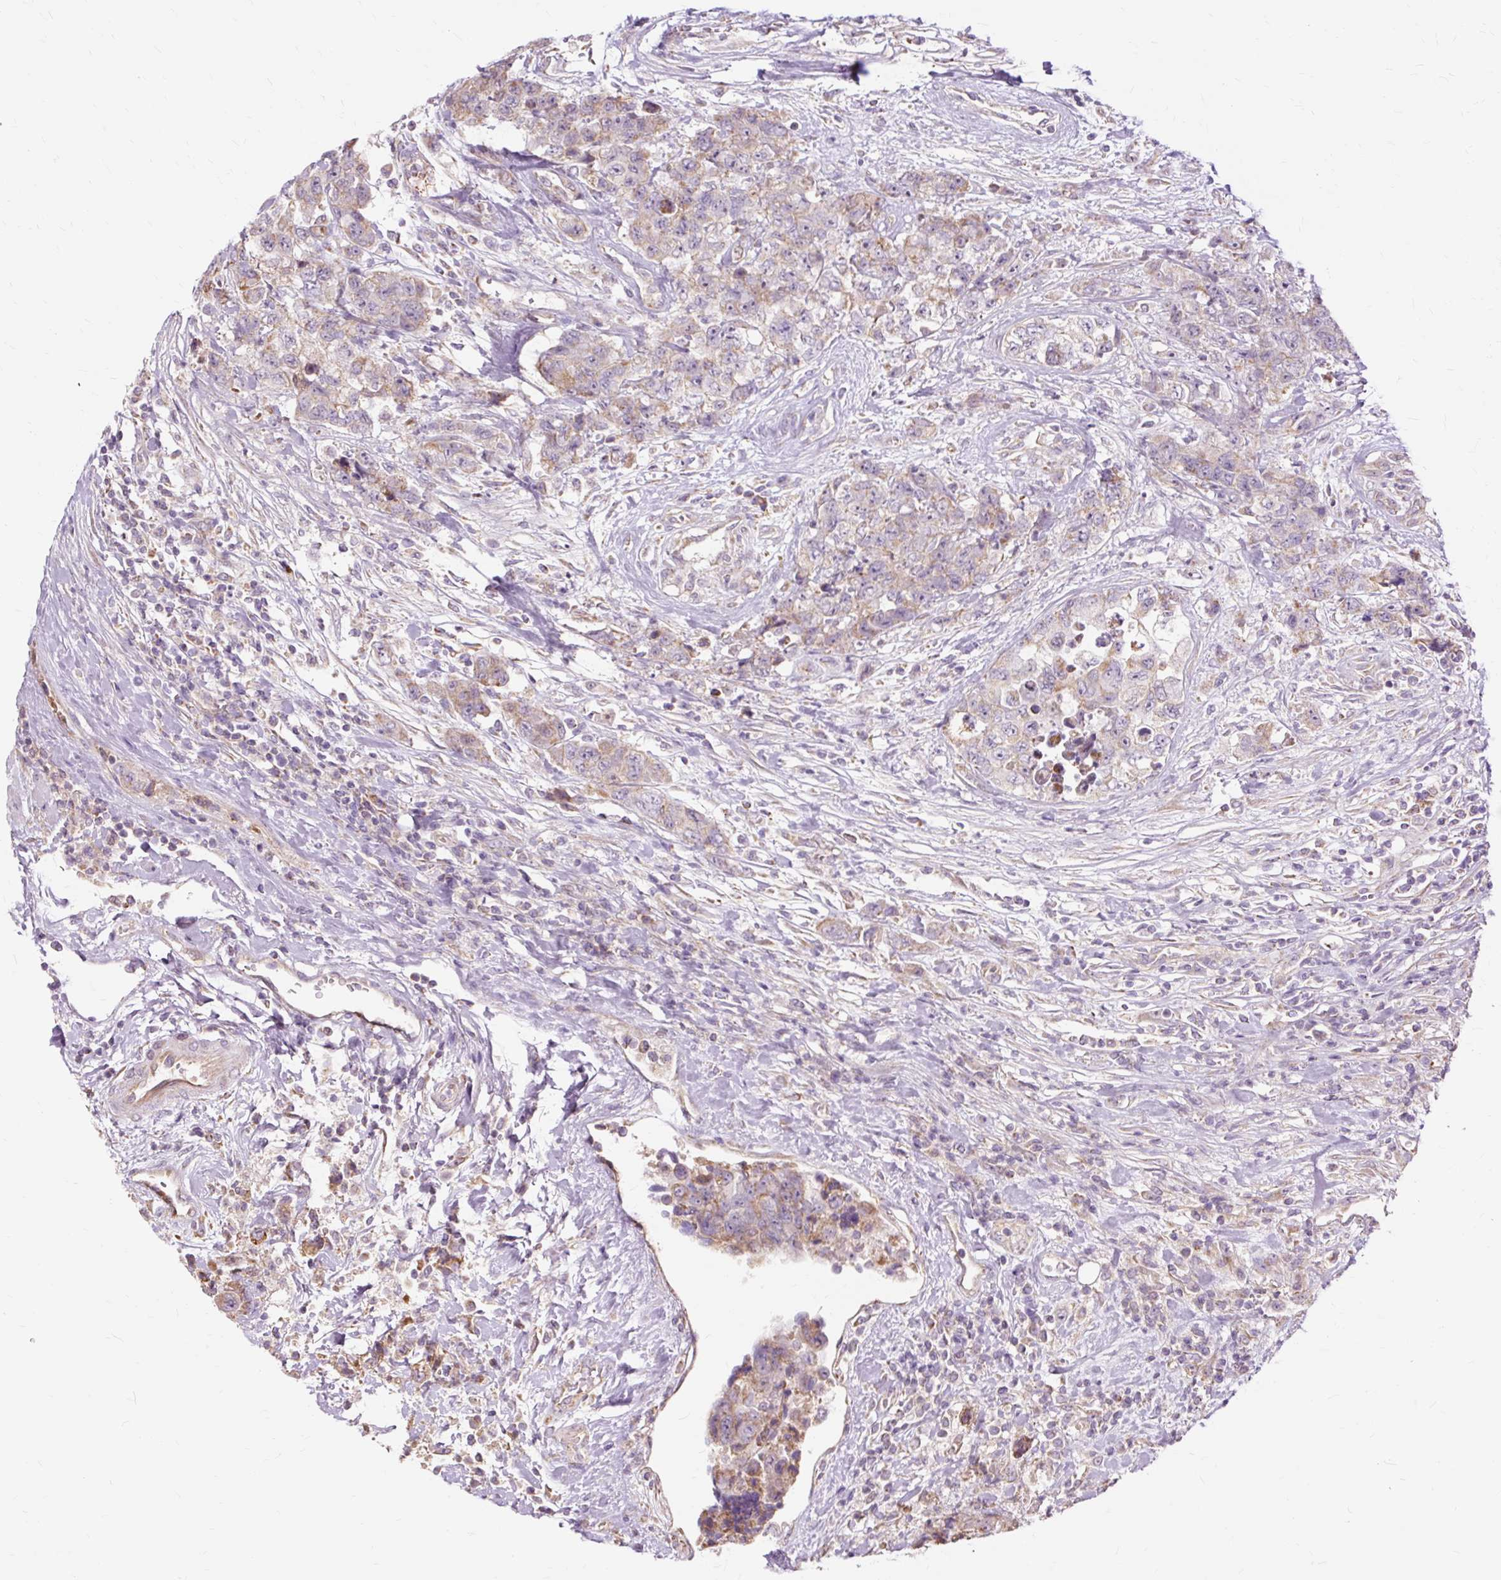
{"staining": {"intensity": "weak", "quantity": ">75%", "location": "cytoplasmic/membranous"}, "tissue": "urothelial cancer", "cell_type": "Tumor cells", "image_type": "cancer", "snomed": [{"axis": "morphology", "description": "Urothelial carcinoma, High grade"}, {"axis": "topography", "description": "Urinary bladder"}], "caption": "Brown immunohistochemical staining in human urothelial carcinoma (high-grade) reveals weak cytoplasmic/membranous expression in about >75% of tumor cells.", "gene": "PDZD2", "patient": {"sex": "female", "age": 78}}